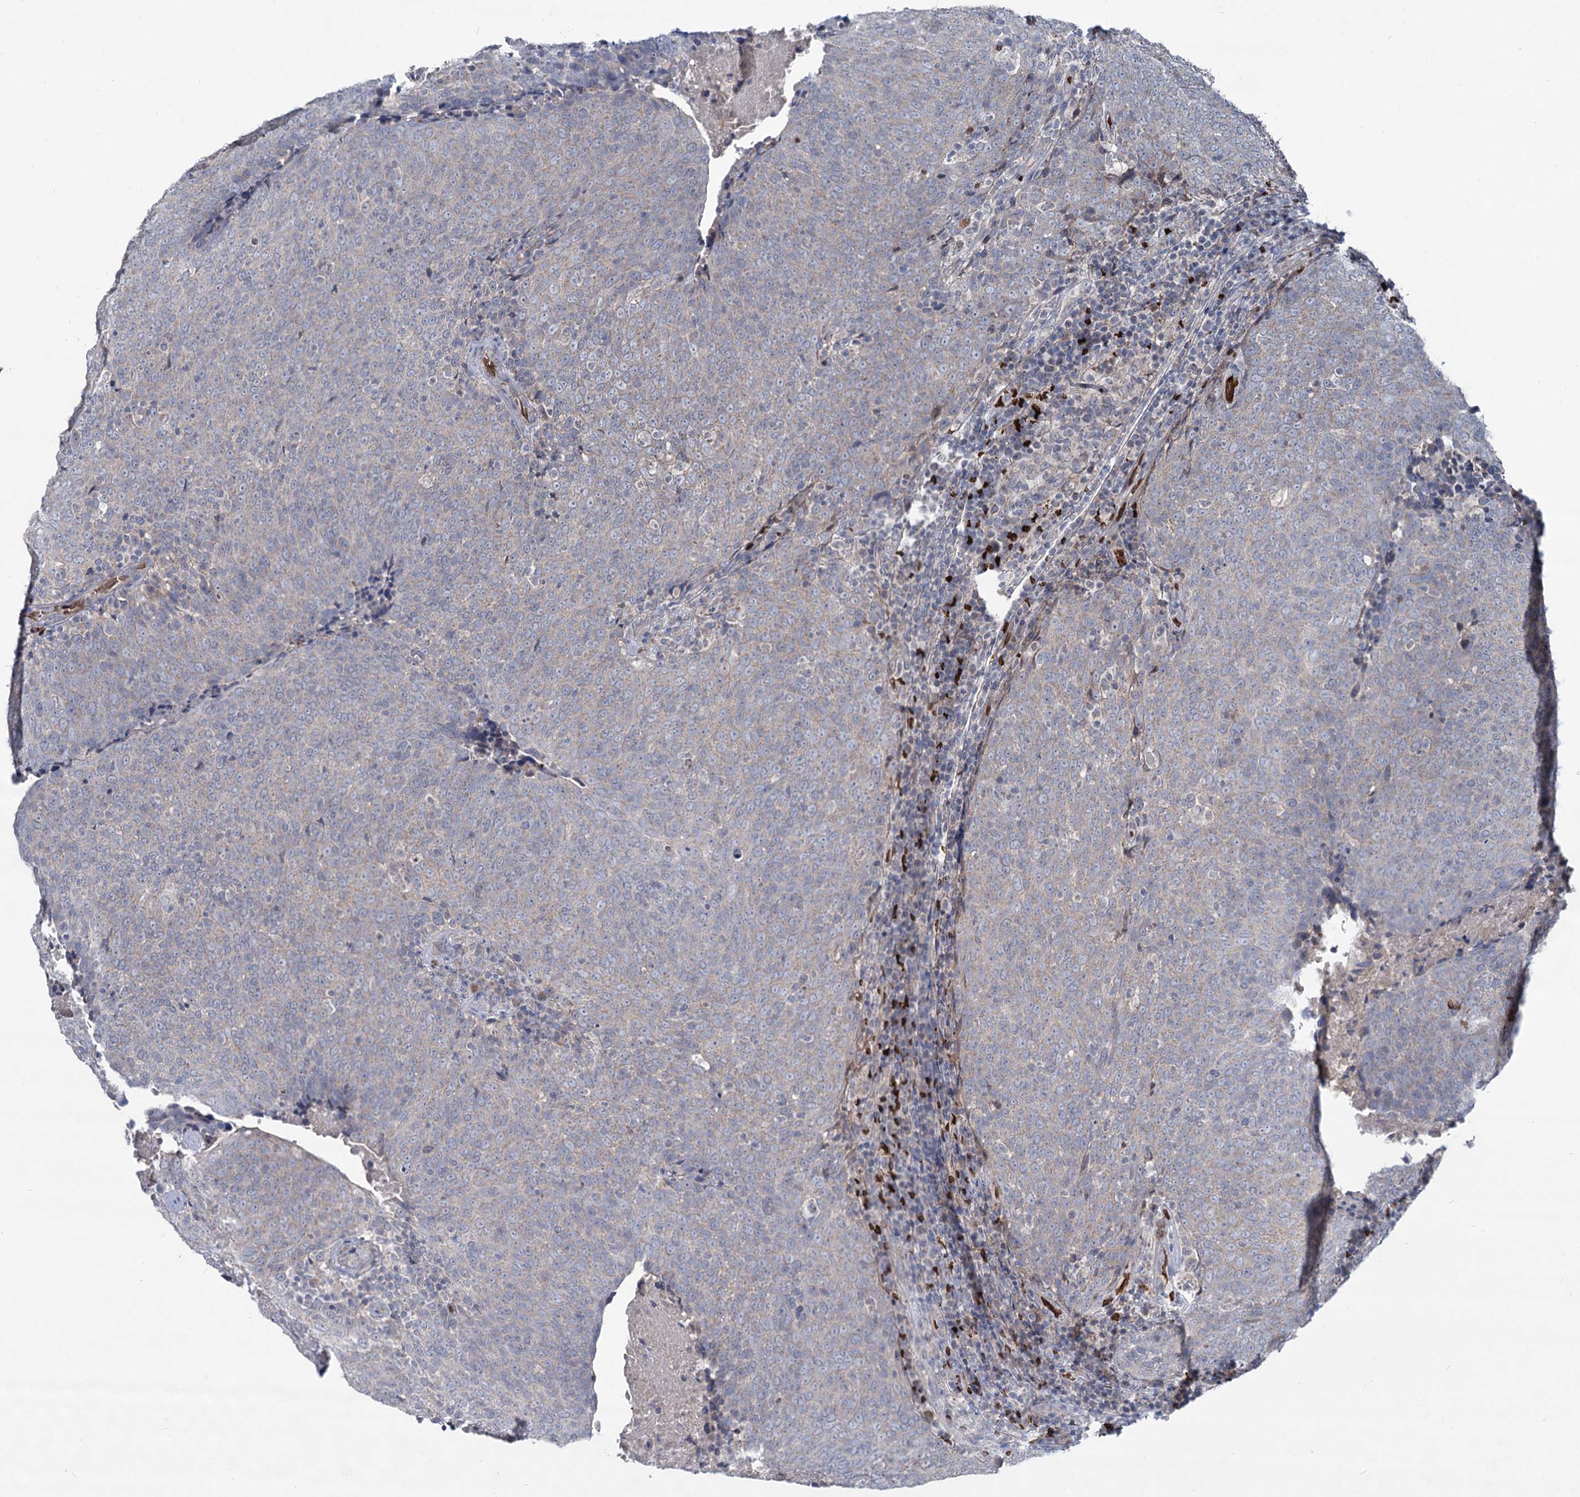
{"staining": {"intensity": "weak", "quantity": "<25%", "location": "cytoplasmic/membranous"}, "tissue": "head and neck cancer", "cell_type": "Tumor cells", "image_type": "cancer", "snomed": [{"axis": "morphology", "description": "Squamous cell carcinoma, NOS"}, {"axis": "morphology", "description": "Squamous cell carcinoma, metastatic, NOS"}, {"axis": "topography", "description": "Lymph node"}, {"axis": "topography", "description": "Head-Neck"}], "caption": "The photomicrograph exhibits no staining of tumor cells in head and neck cancer. Brightfield microscopy of immunohistochemistry stained with DAB (brown) and hematoxylin (blue), captured at high magnification.", "gene": "RNF6", "patient": {"sex": "male", "age": 62}}